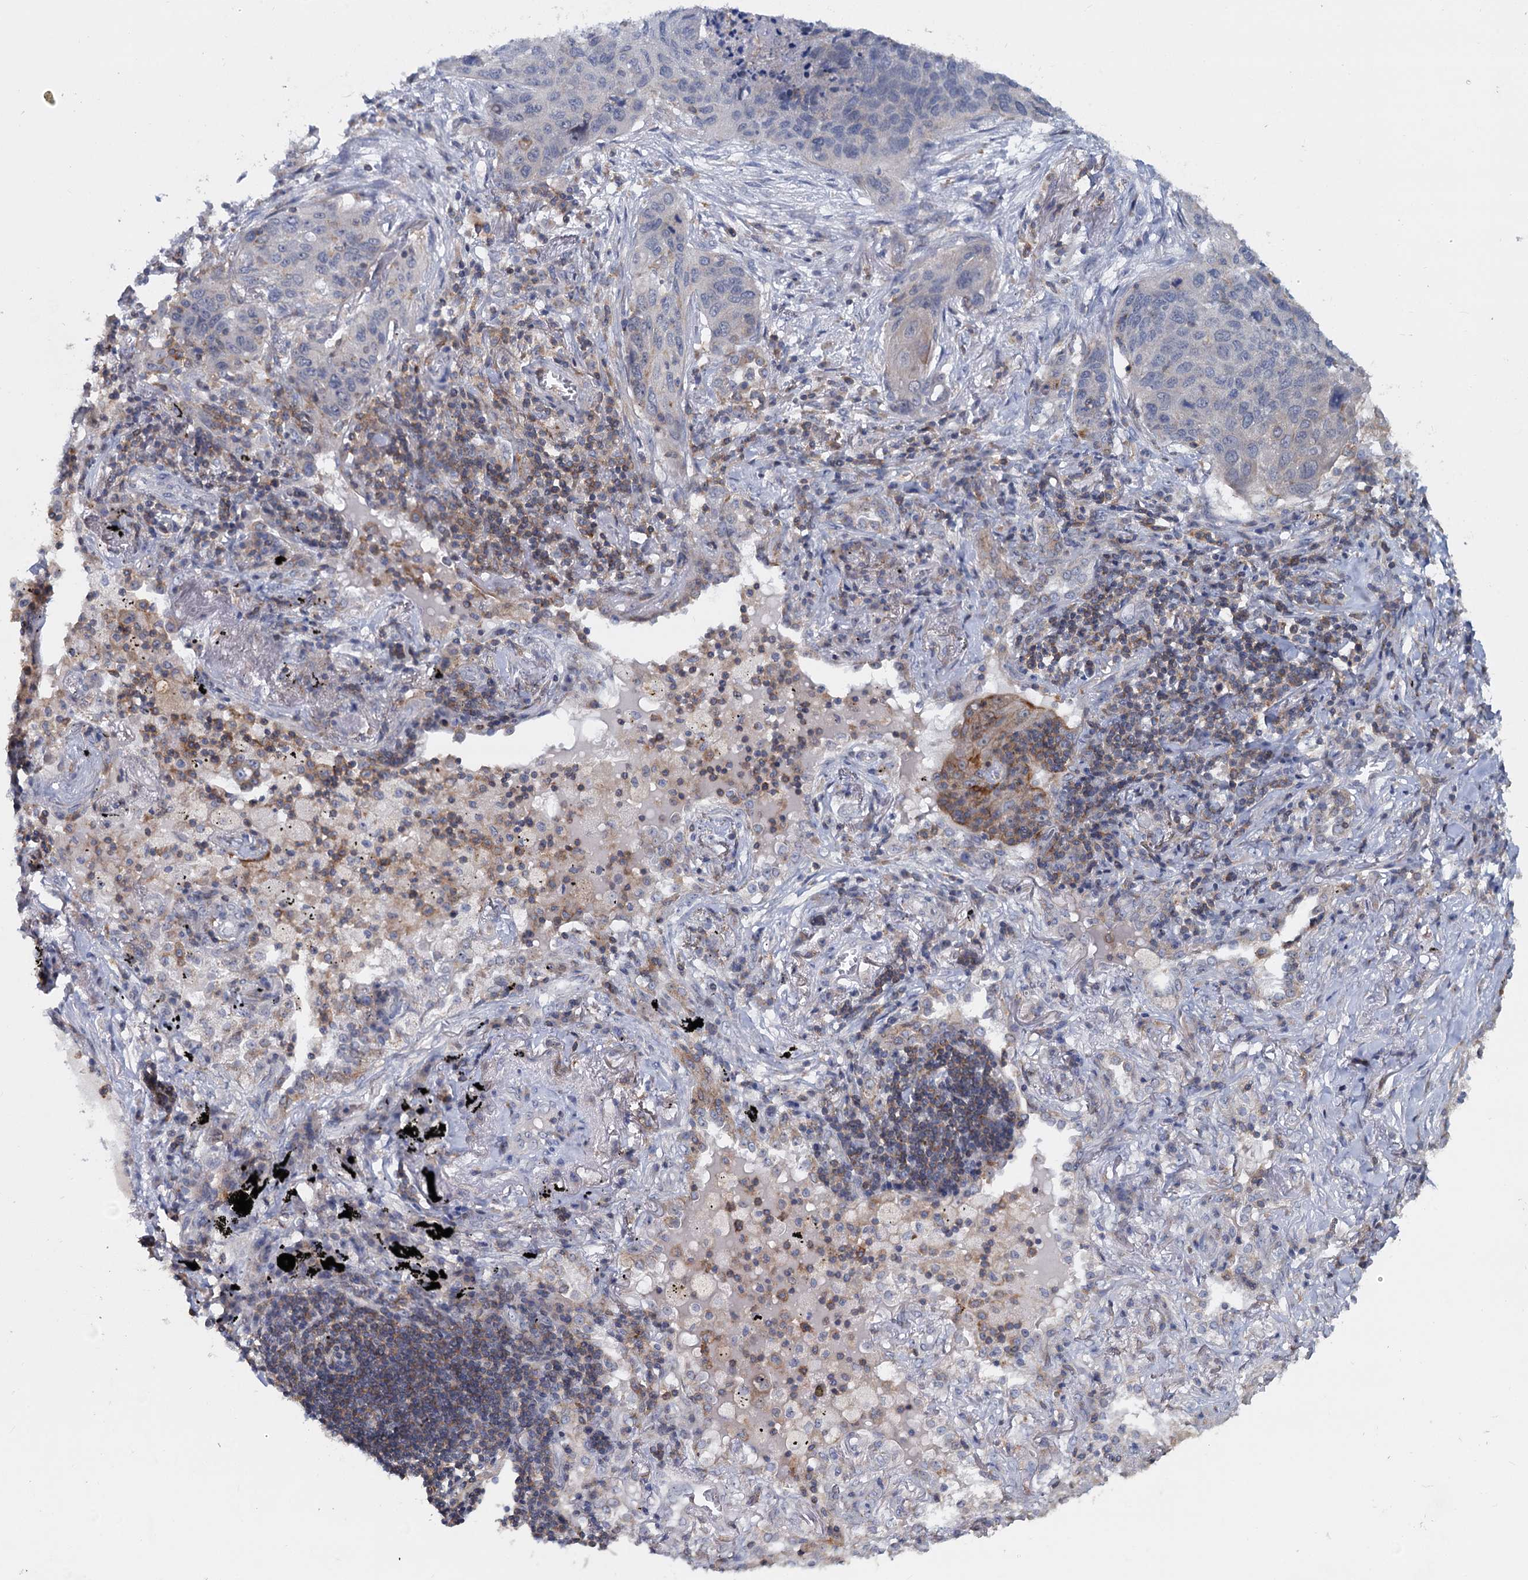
{"staining": {"intensity": "negative", "quantity": "none", "location": "none"}, "tissue": "lung cancer", "cell_type": "Tumor cells", "image_type": "cancer", "snomed": [{"axis": "morphology", "description": "Squamous cell carcinoma, NOS"}, {"axis": "topography", "description": "Lung"}], "caption": "The immunohistochemistry micrograph has no significant positivity in tumor cells of lung cancer tissue.", "gene": "LRCH4", "patient": {"sex": "female", "age": 63}}